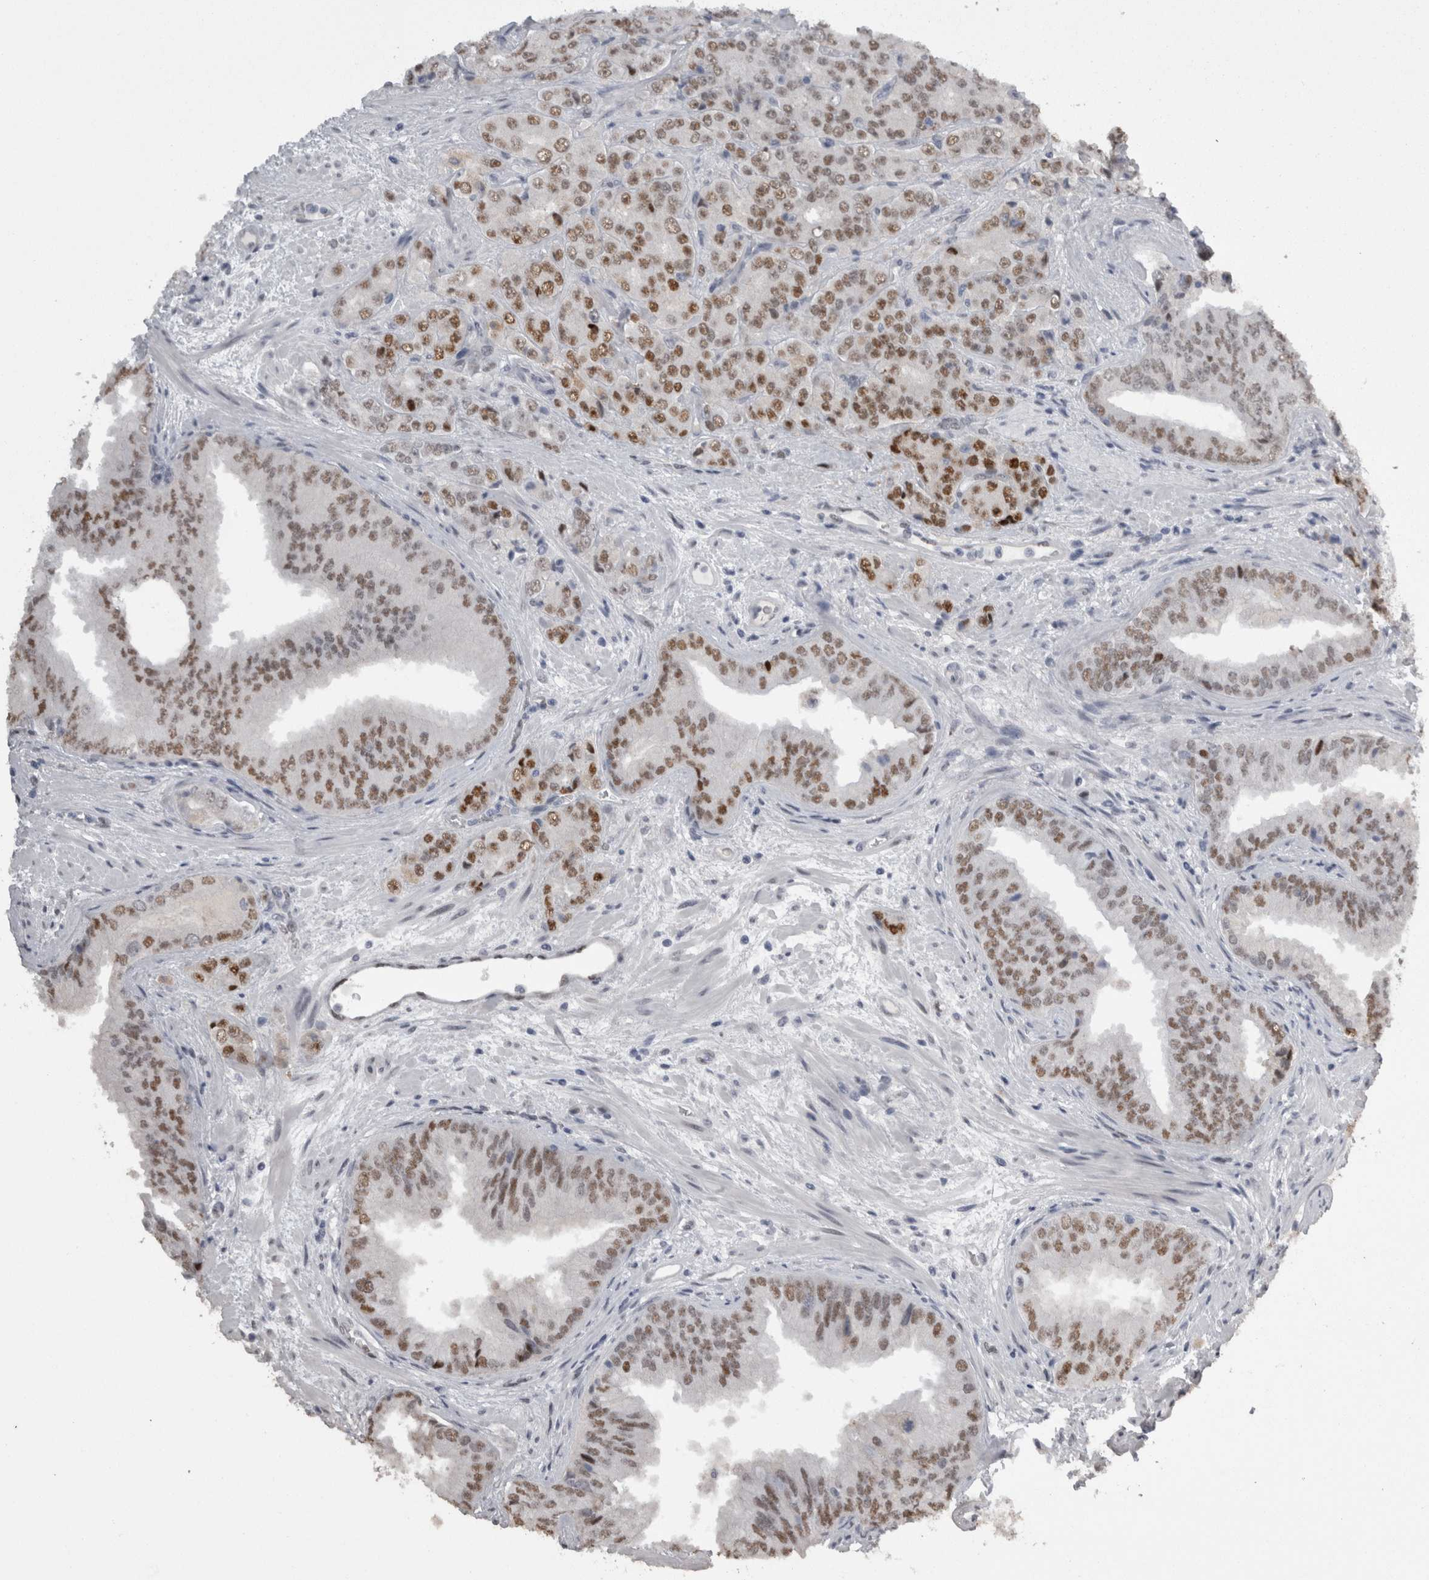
{"staining": {"intensity": "moderate", "quantity": ">75%", "location": "nuclear"}, "tissue": "prostate cancer", "cell_type": "Tumor cells", "image_type": "cancer", "snomed": [{"axis": "morphology", "description": "Adenocarcinoma, High grade"}, {"axis": "topography", "description": "Prostate"}], "caption": "Protein expression analysis of prostate high-grade adenocarcinoma shows moderate nuclear expression in about >75% of tumor cells. Using DAB (3,3'-diaminobenzidine) (brown) and hematoxylin (blue) stains, captured at high magnification using brightfield microscopy.", "gene": "C1orf54", "patient": {"sex": "male", "age": 58}}